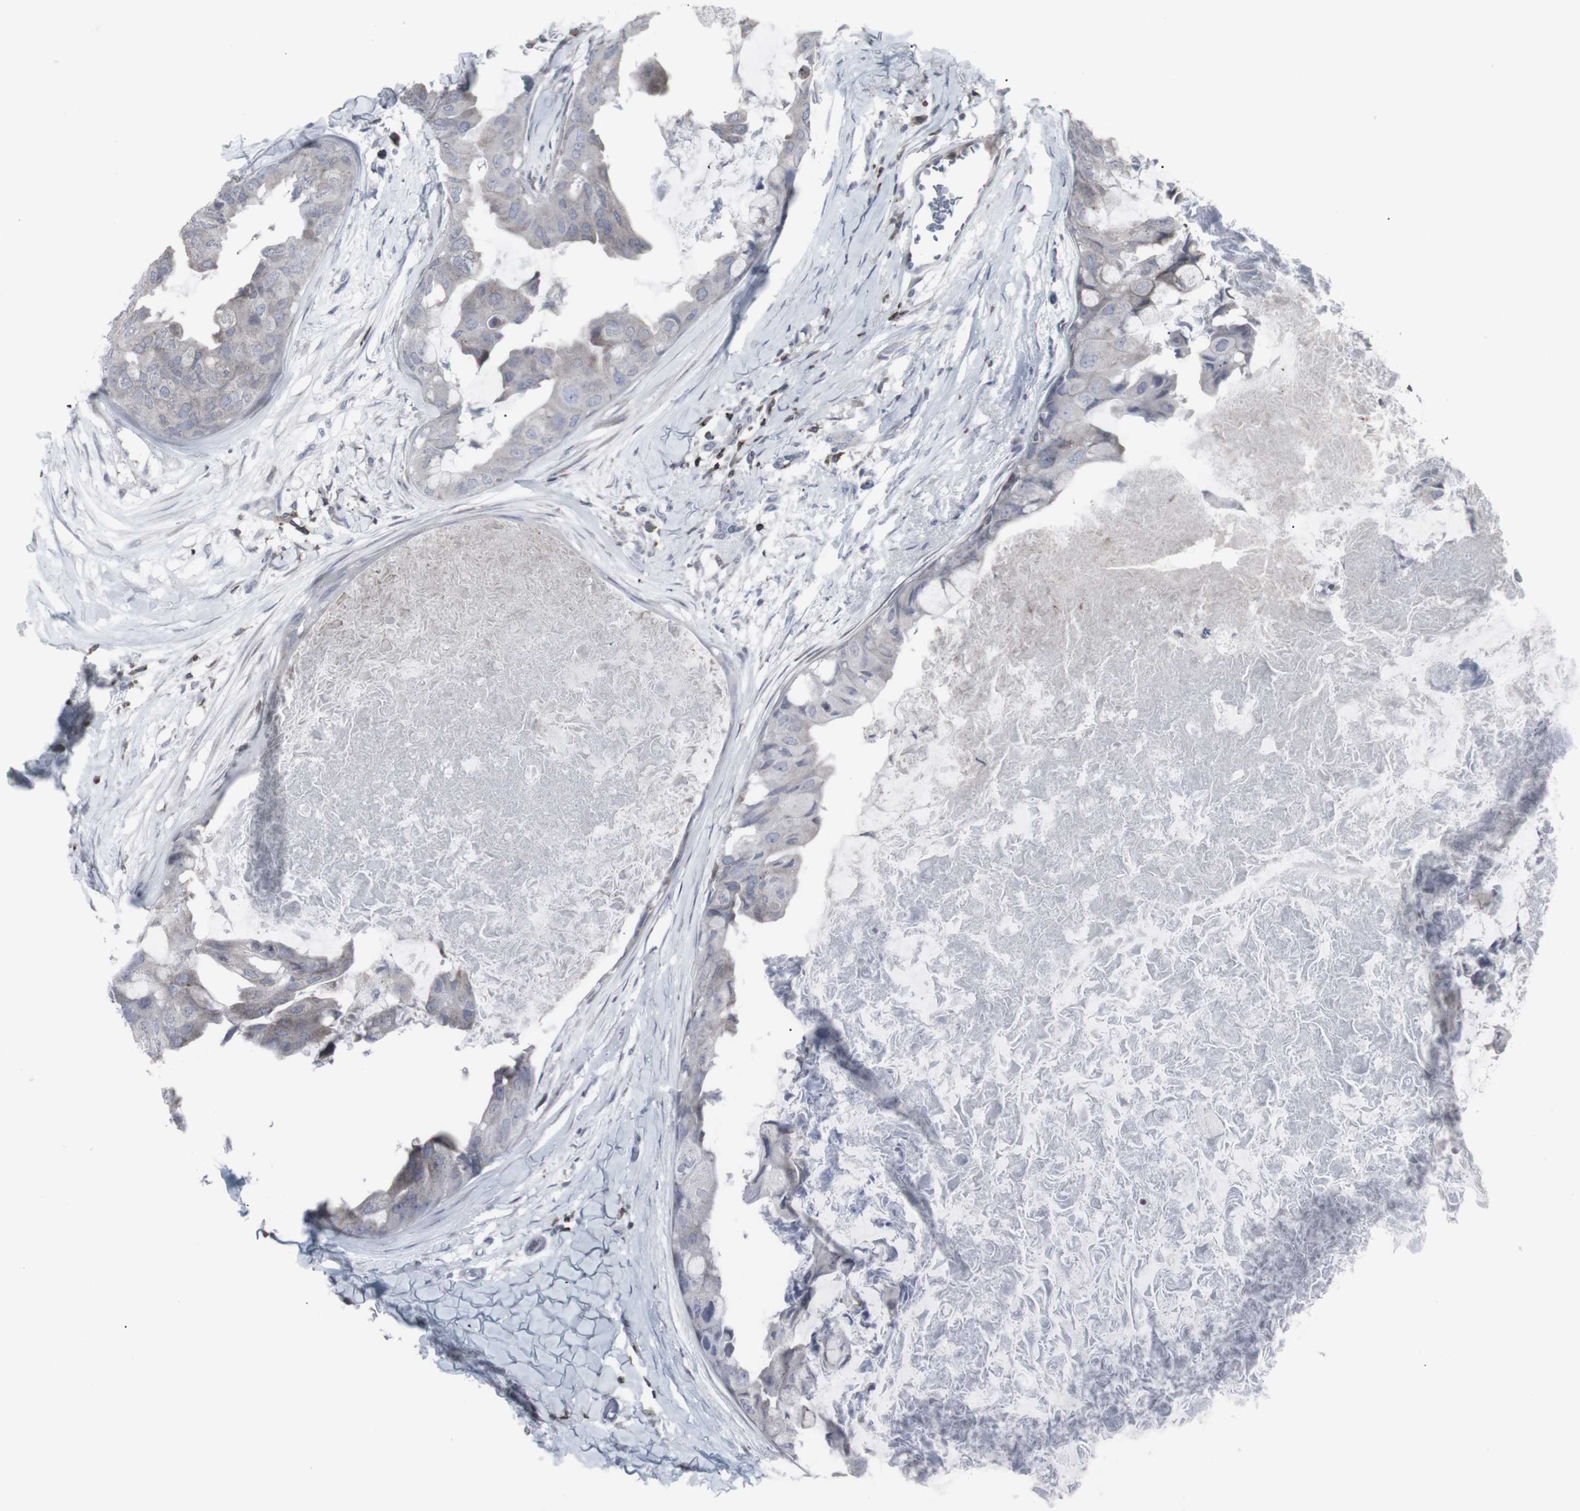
{"staining": {"intensity": "negative", "quantity": "none", "location": "none"}, "tissue": "breast cancer", "cell_type": "Tumor cells", "image_type": "cancer", "snomed": [{"axis": "morphology", "description": "Duct carcinoma"}, {"axis": "topography", "description": "Breast"}], "caption": "Human breast cancer stained for a protein using IHC displays no expression in tumor cells.", "gene": "APOBEC2", "patient": {"sex": "female", "age": 40}}